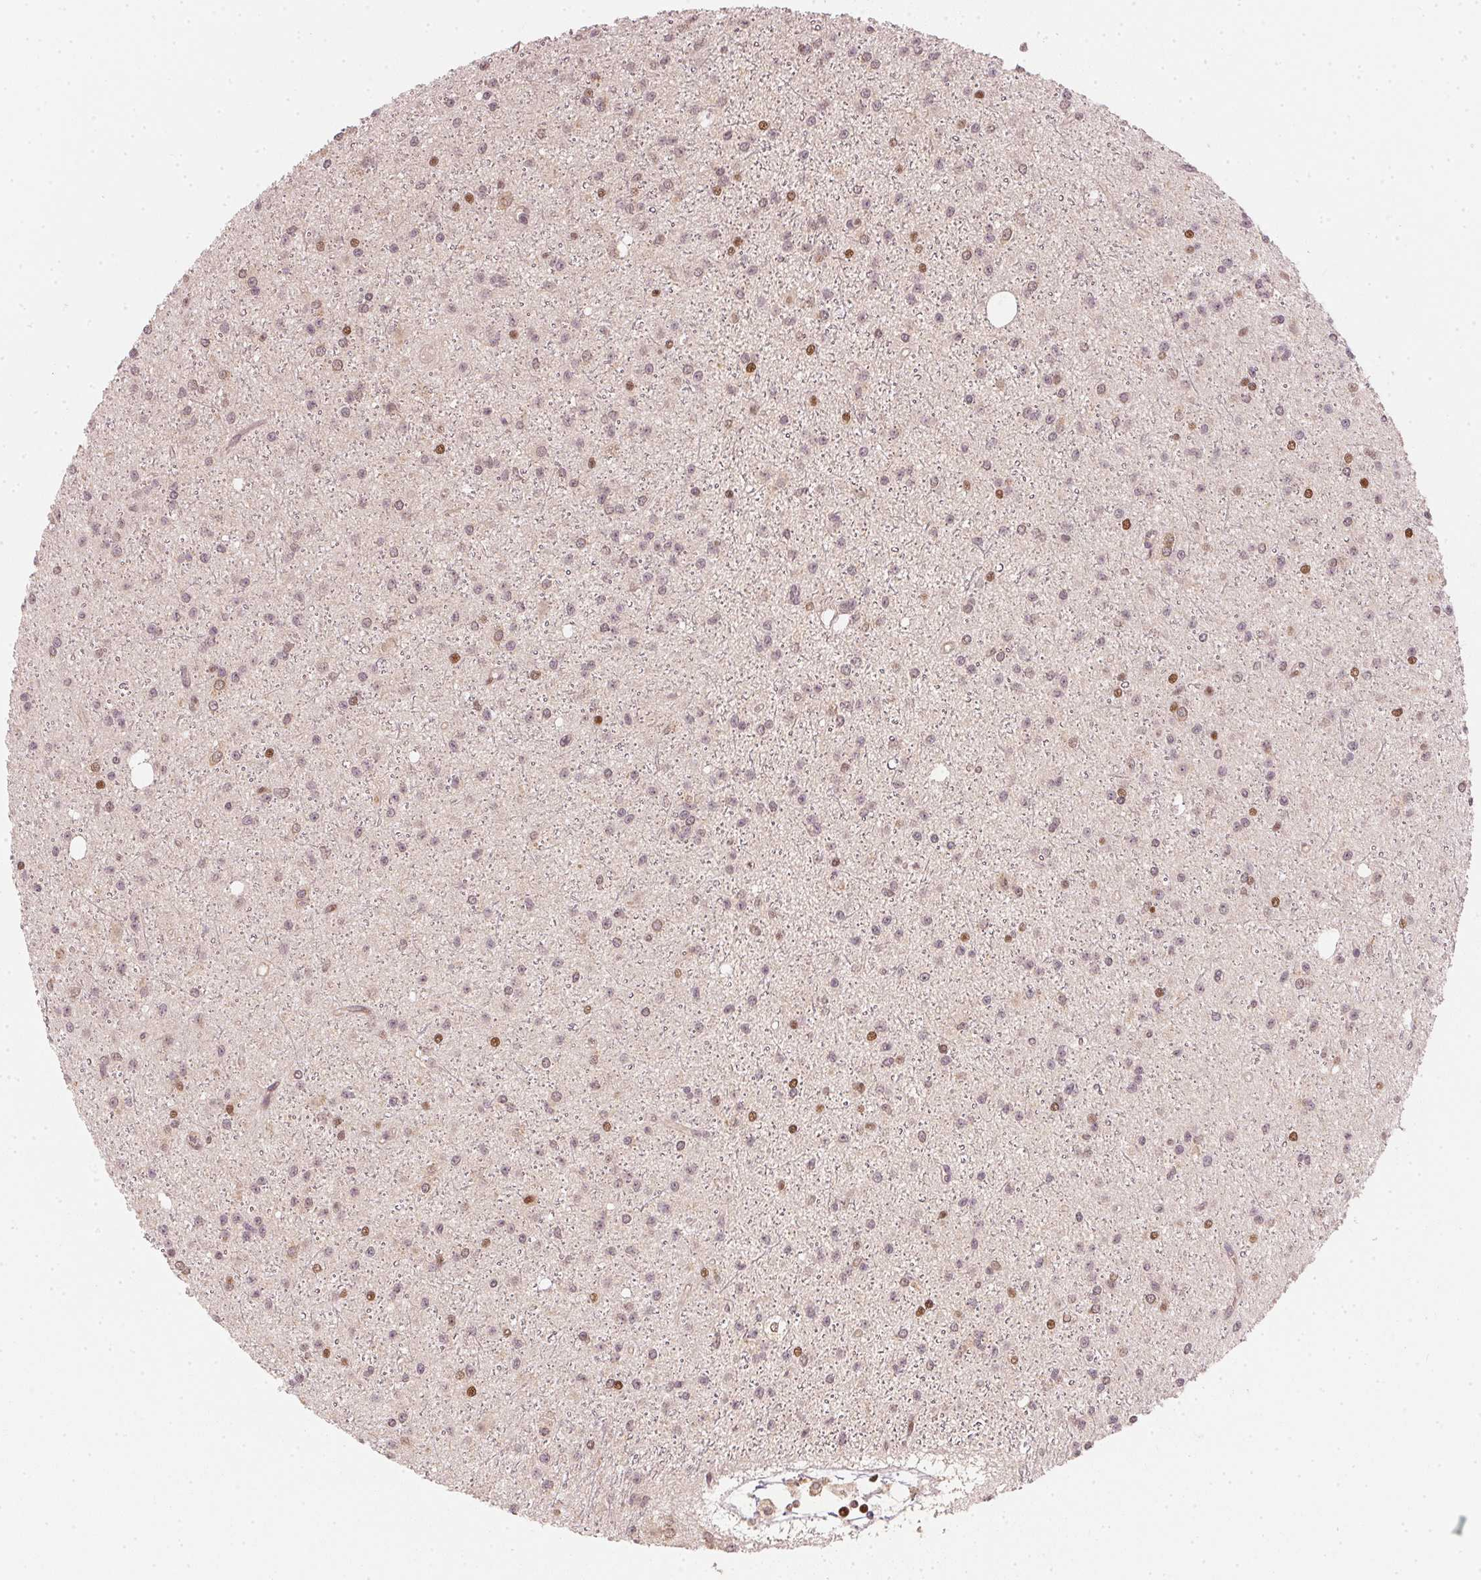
{"staining": {"intensity": "weak", "quantity": ">75%", "location": "nuclear"}, "tissue": "glioma", "cell_type": "Tumor cells", "image_type": "cancer", "snomed": [{"axis": "morphology", "description": "Glioma, malignant, Low grade"}, {"axis": "topography", "description": "Brain"}], "caption": "Protein expression analysis of glioma shows weak nuclear positivity in approximately >75% of tumor cells.", "gene": "UBE2L3", "patient": {"sex": "male", "age": 27}}